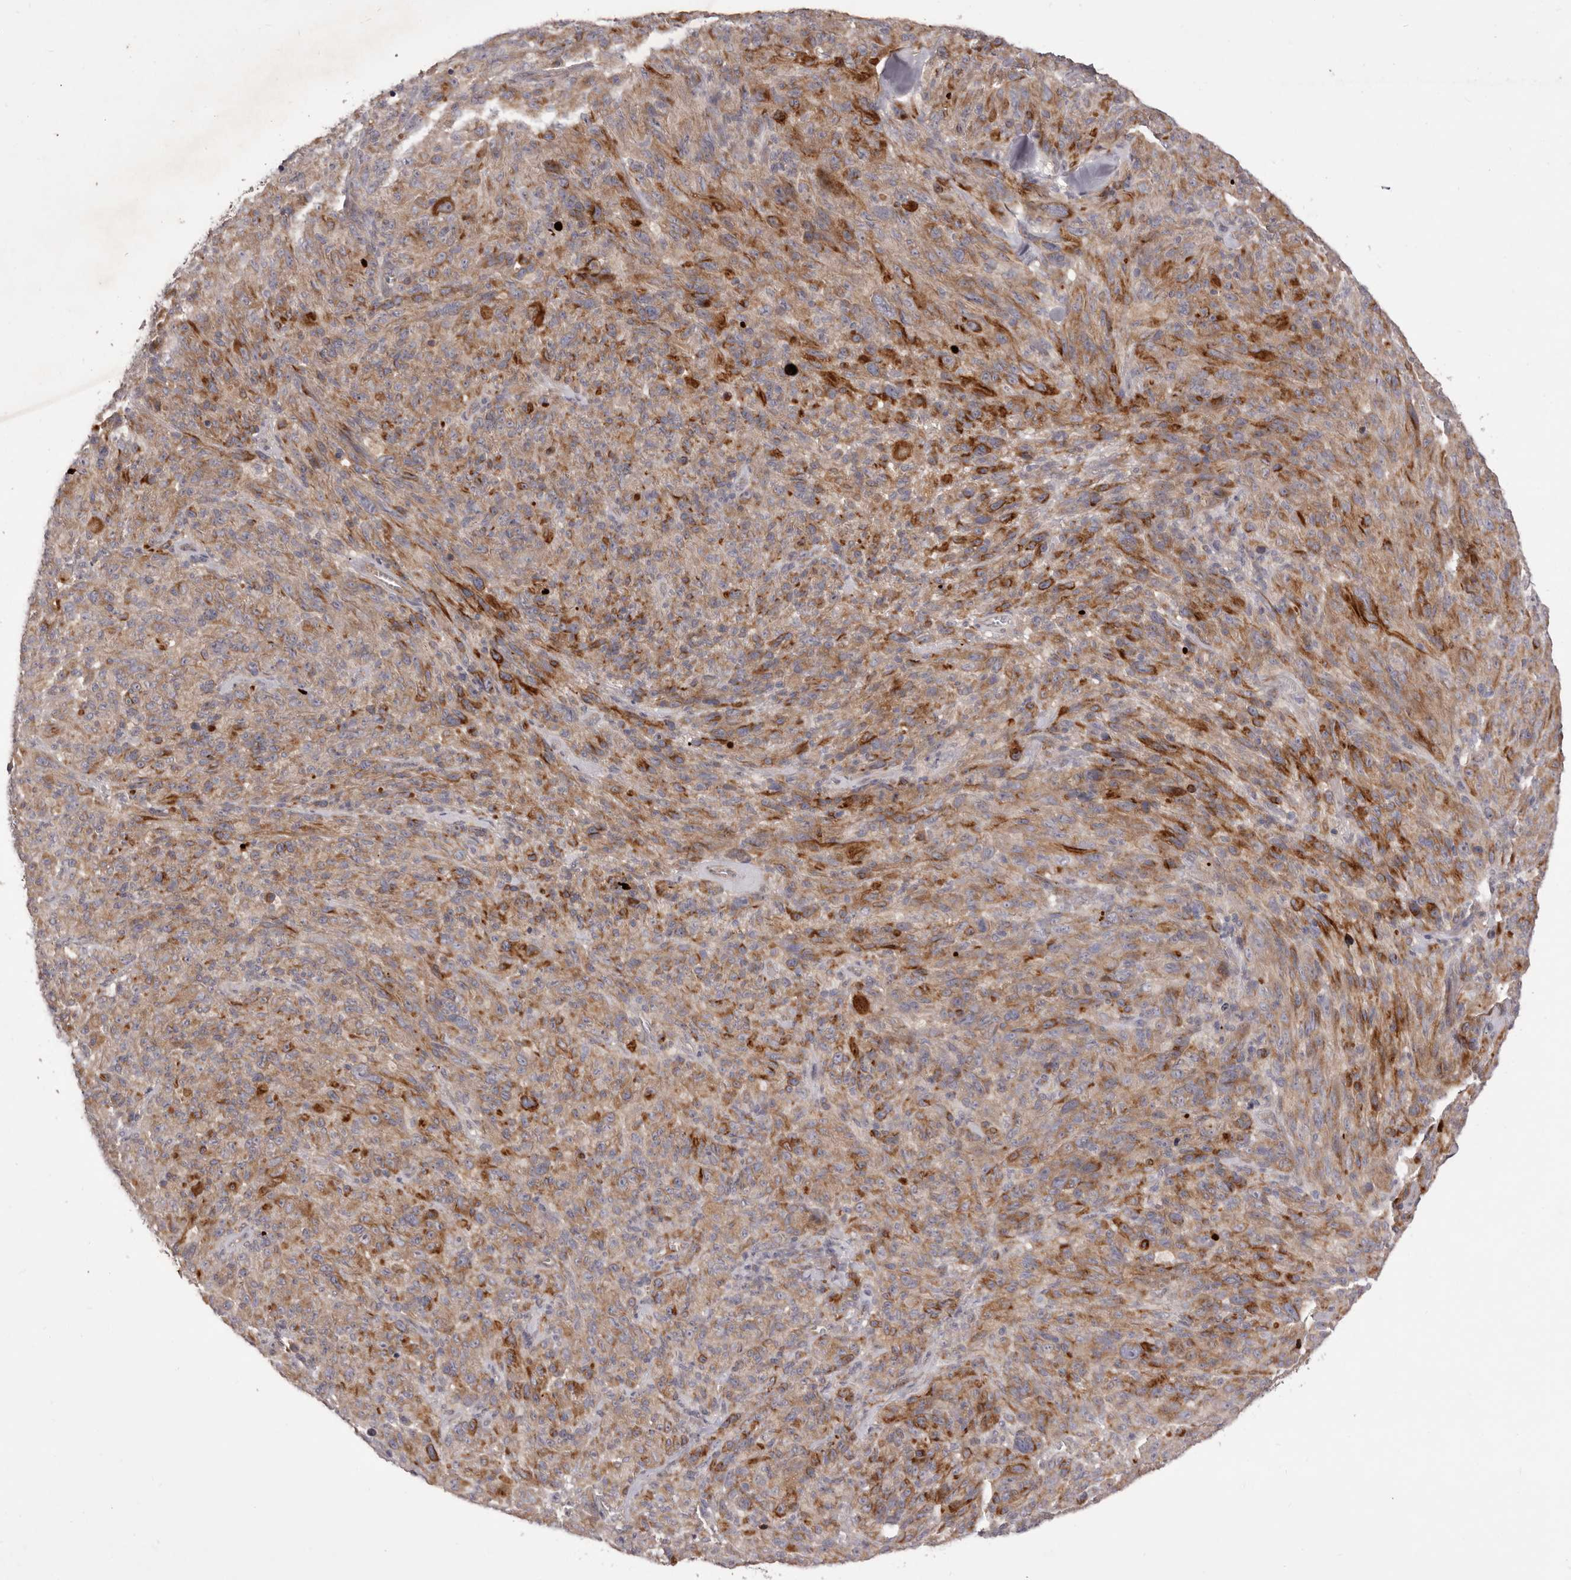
{"staining": {"intensity": "weak", "quantity": ">75%", "location": "cytoplasmic/membranous"}, "tissue": "melanoma", "cell_type": "Tumor cells", "image_type": "cancer", "snomed": [{"axis": "morphology", "description": "Malignant melanoma, NOS"}, {"axis": "topography", "description": "Skin of head"}], "caption": "Immunohistochemical staining of melanoma reveals weak cytoplasmic/membranous protein expression in approximately >75% of tumor cells.", "gene": "PNRC1", "patient": {"sex": "male", "age": 96}}